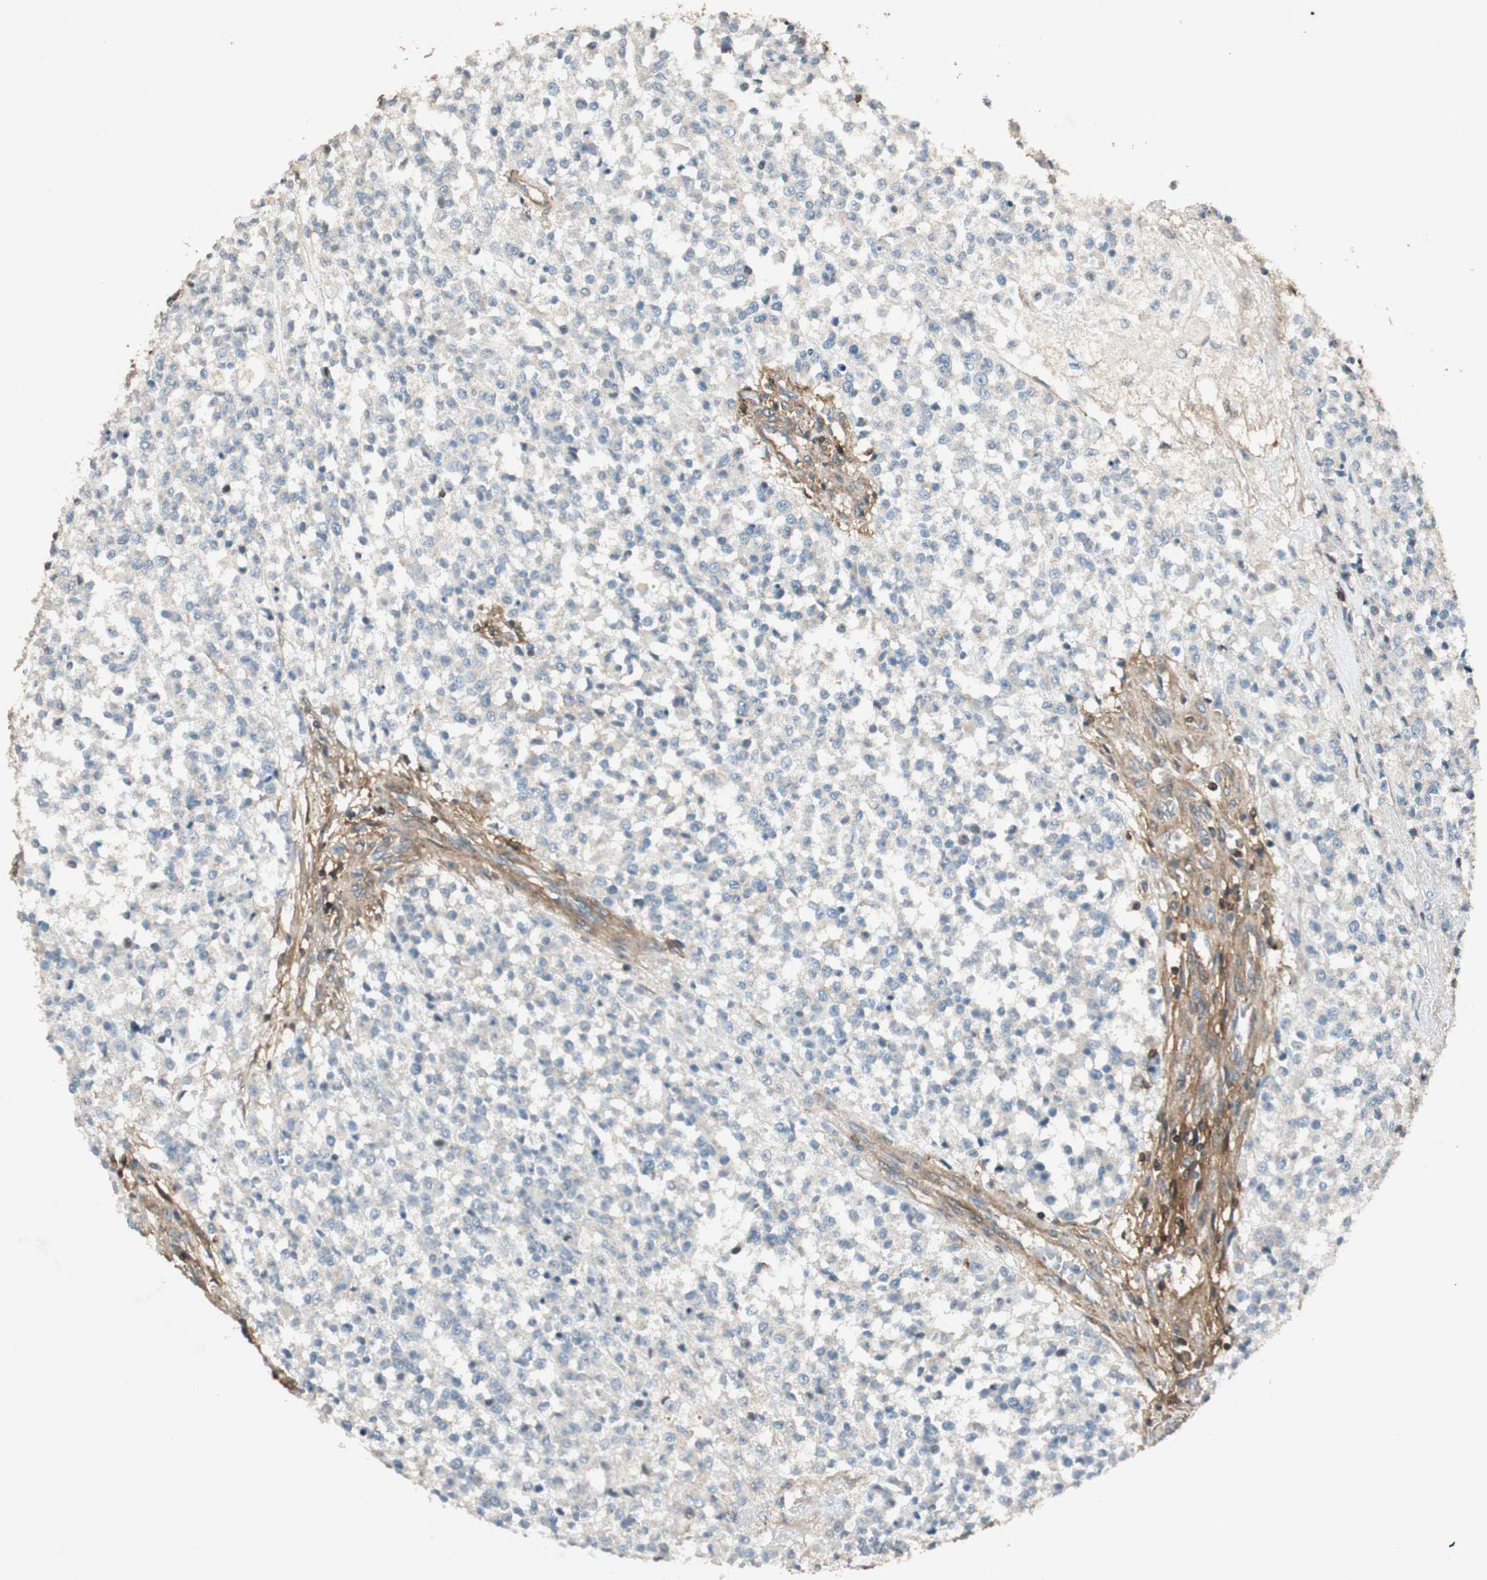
{"staining": {"intensity": "negative", "quantity": "none", "location": "none"}, "tissue": "testis cancer", "cell_type": "Tumor cells", "image_type": "cancer", "snomed": [{"axis": "morphology", "description": "Seminoma, NOS"}, {"axis": "topography", "description": "Testis"}], "caption": "This is a micrograph of immunohistochemistry (IHC) staining of testis seminoma, which shows no expression in tumor cells.", "gene": "BTN3A3", "patient": {"sex": "male", "age": 59}}